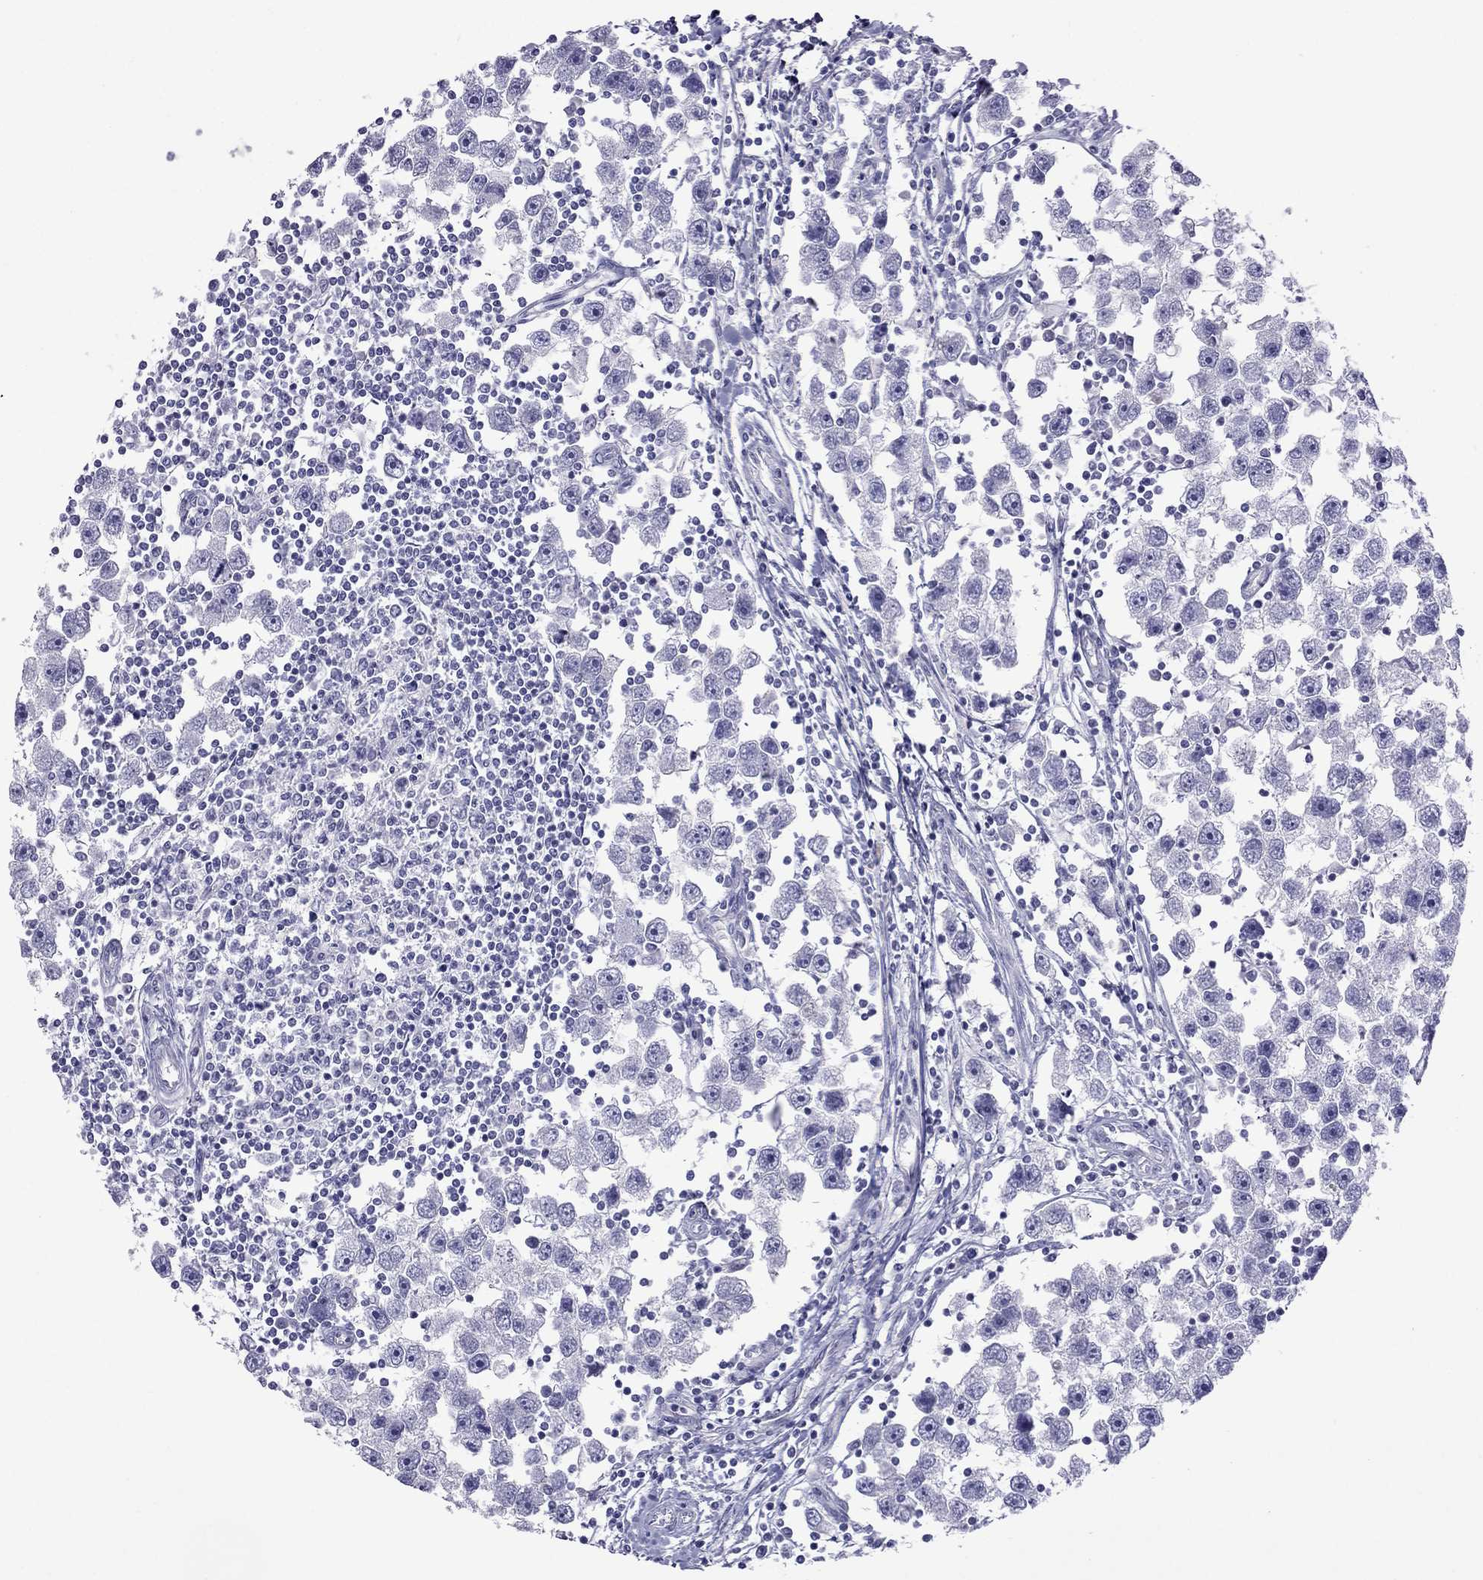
{"staining": {"intensity": "negative", "quantity": "none", "location": "none"}, "tissue": "testis cancer", "cell_type": "Tumor cells", "image_type": "cancer", "snomed": [{"axis": "morphology", "description": "Seminoma, NOS"}, {"axis": "topography", "description": "Testis"}], "caption": "Immunohistochemistry of testis cancer shows no positivity in tumor cells.", "gene": "MYL11", "patient": {"sex": "male", "age": 30}}